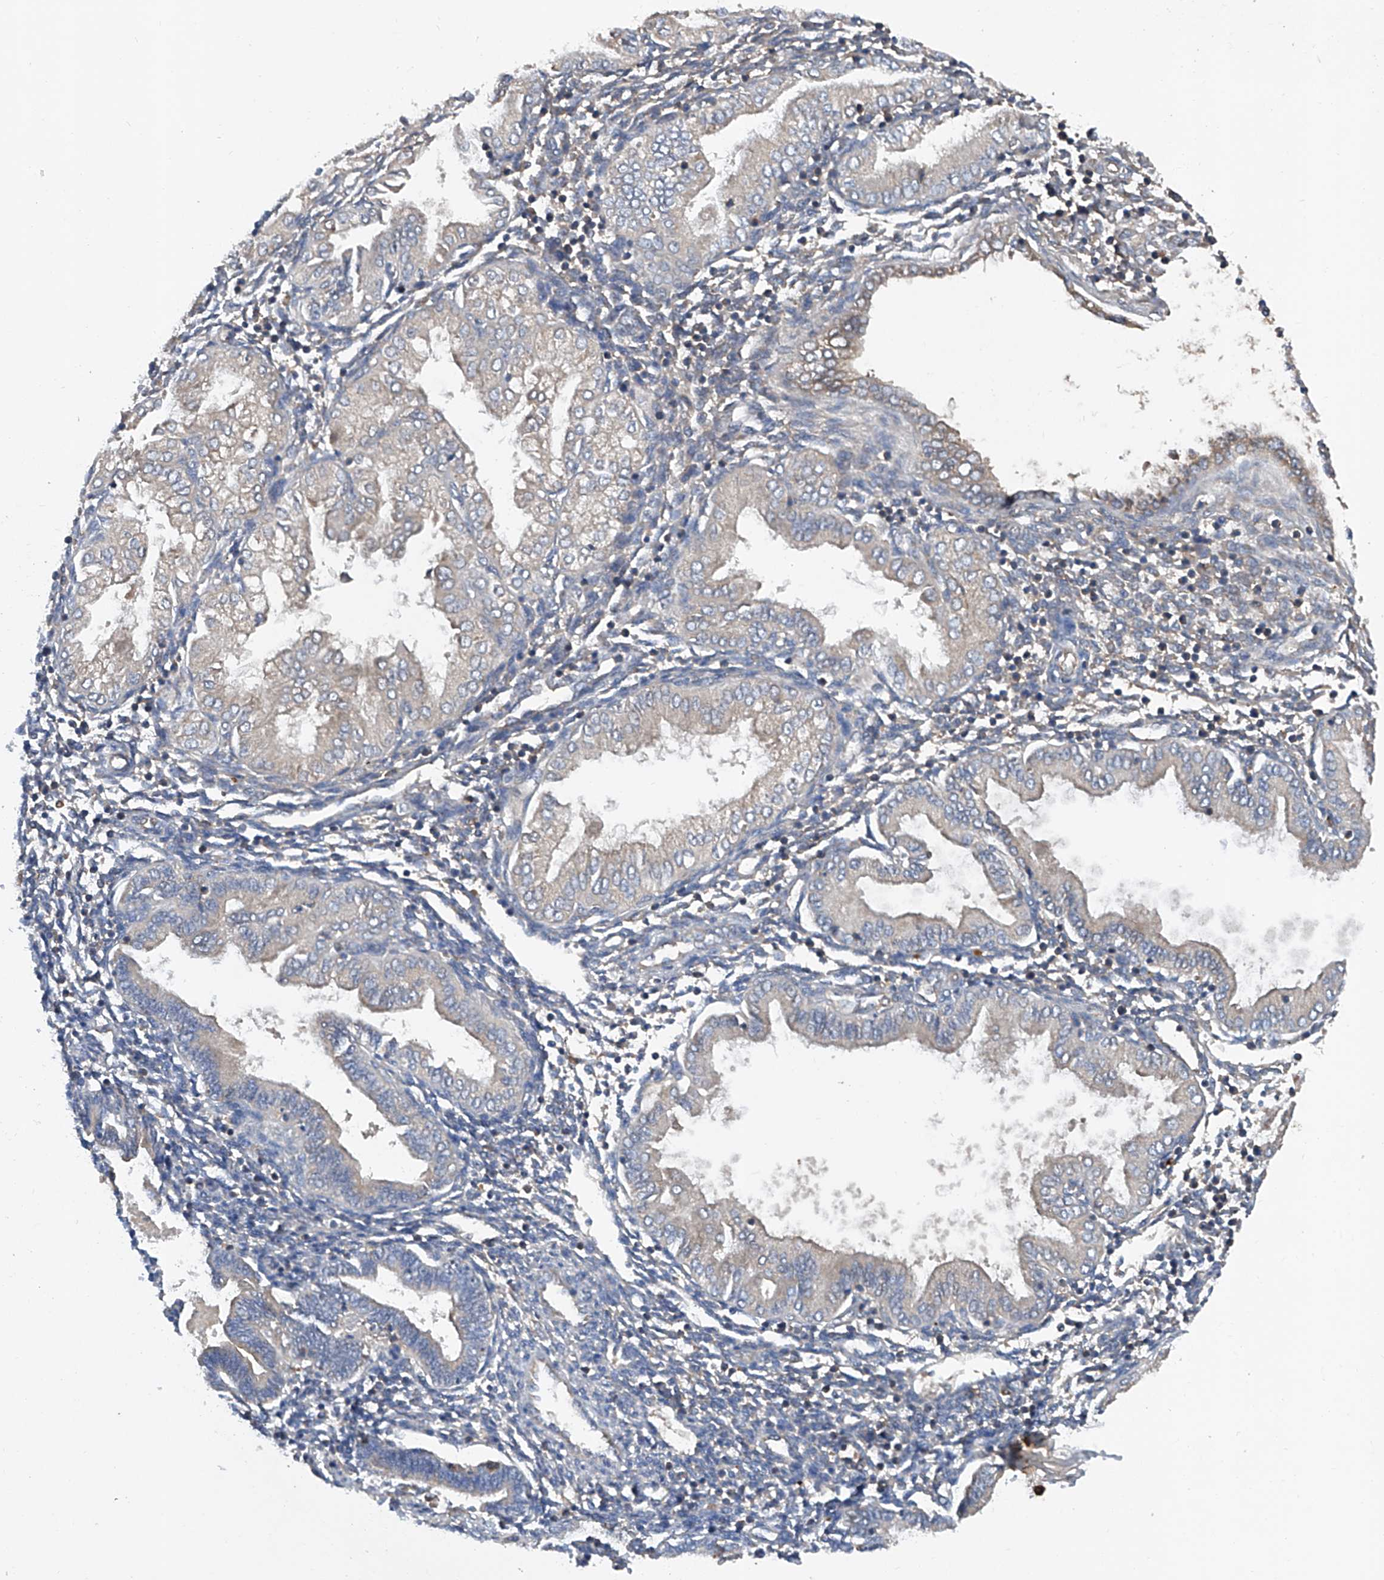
{"staining": {"intensity": "negative", "quantity": "none", "location": "none"}, "tissue": "endometrium", "cell_type": "Cells in endometrial stroma", "image_type": "normal", "snomed": [{"axis": "morphology", "description": "Normal tissue, NOS"}, {"axis": "topography", "description": "Endometrium"}], "caption": "The photomicrograph exhibits no staining of cells in endometrial stroma in unremarkable endometrium. (Stains: DAB immunohistochemistry (IHC) with hematoxylin counter stain, Microscopy: brightfield microscopy at high magnification).", "gene": "ASCC3", "patient": {"sex": "female", "age": 53}}